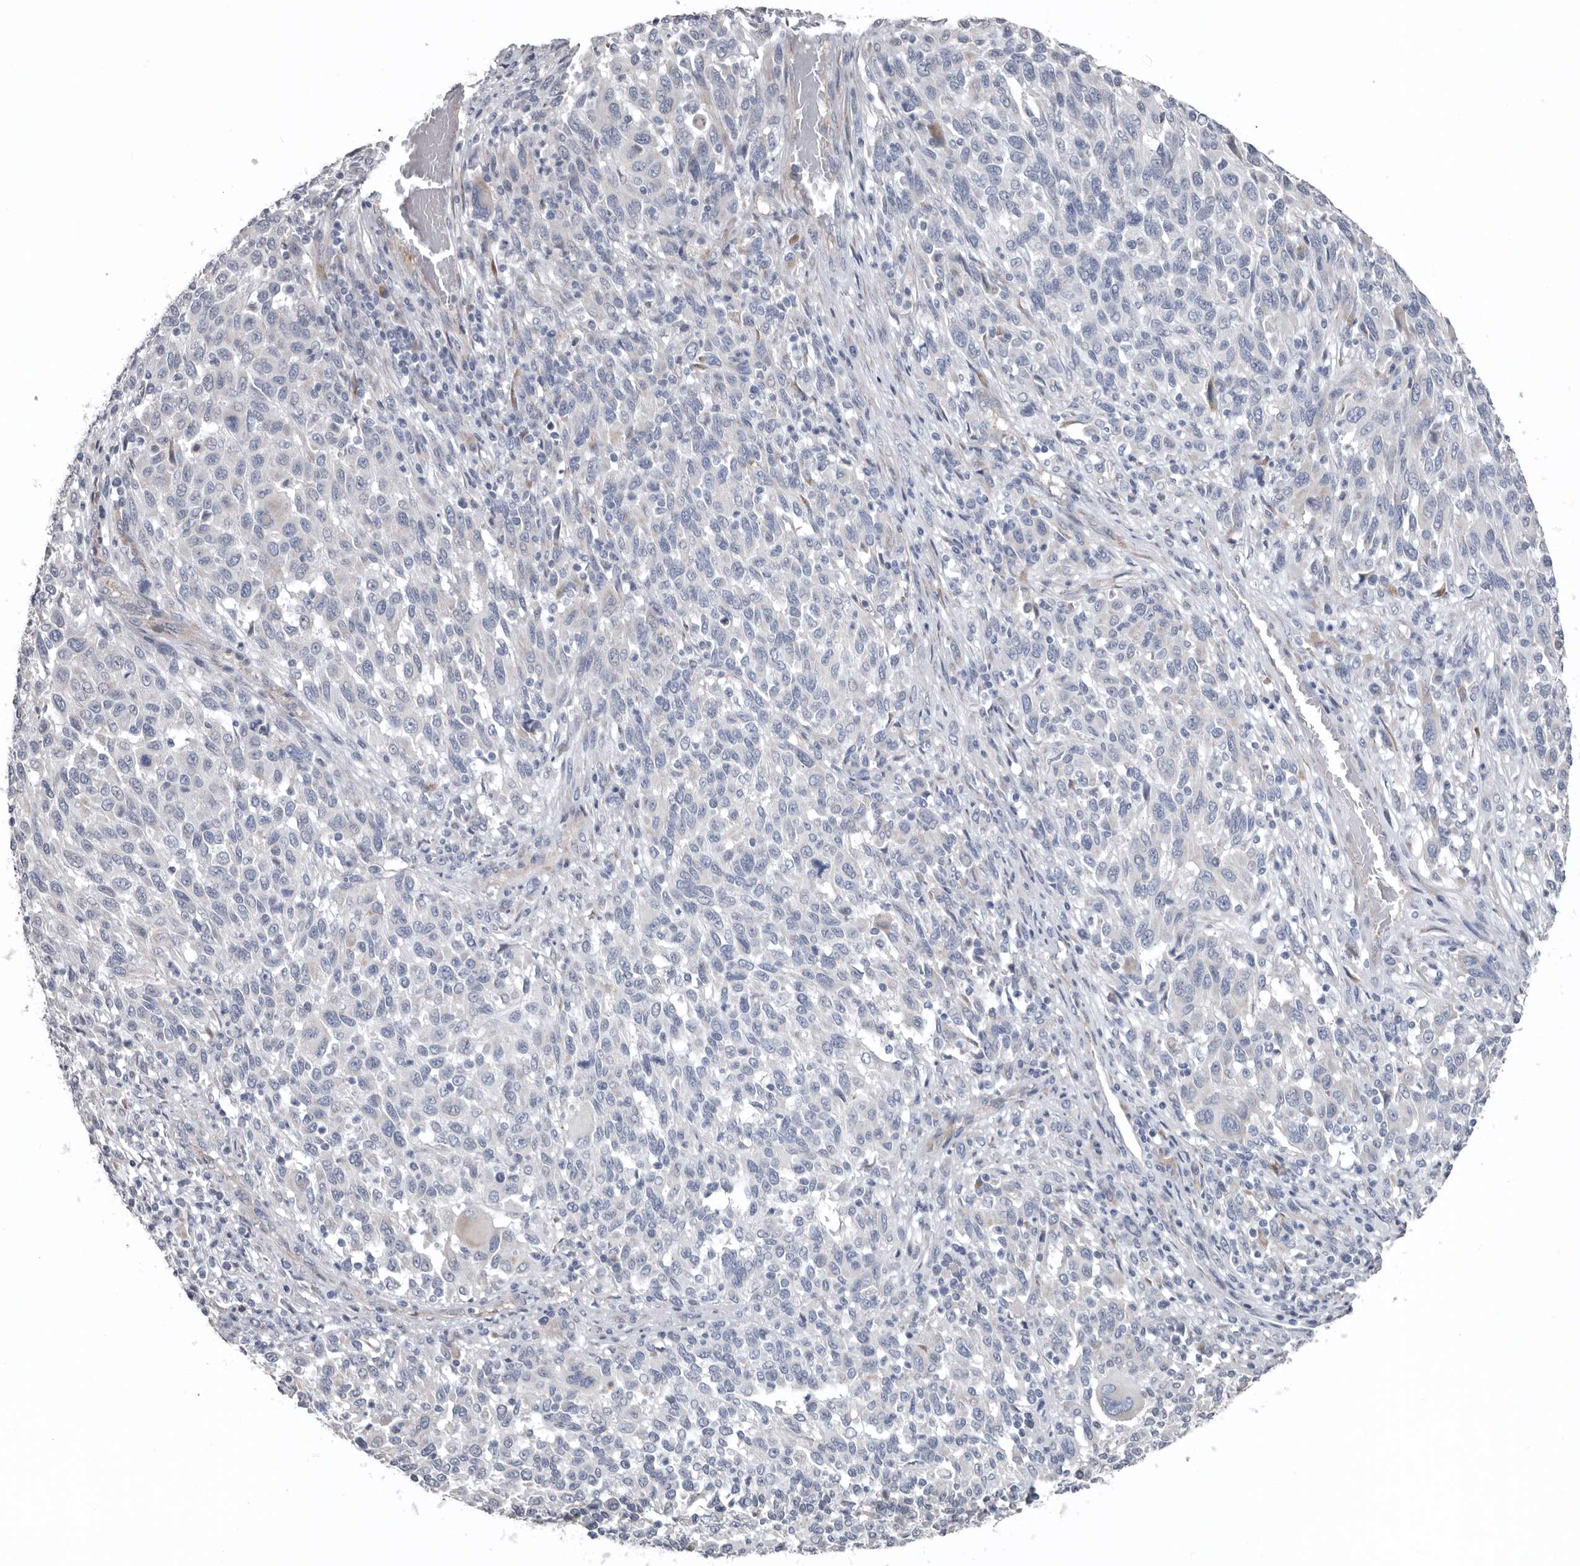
{"staining": {"intensity": "negative", "quantity": "none", "location": "none"}, "tissue": "melanoma", "cell_type": "Tumor cells", "image_type": "cancer", "snomed": [{"axis": "morphology", "description": "Malignant melanoma, Metastatic site"}, {"axis": "topography", "description": "Lymph node"}], "caption": "Tumor cells are negative for protein expression in human melanoma.", "gene": "ZNF114", "patient": {"sex": "male", "age": 61}}